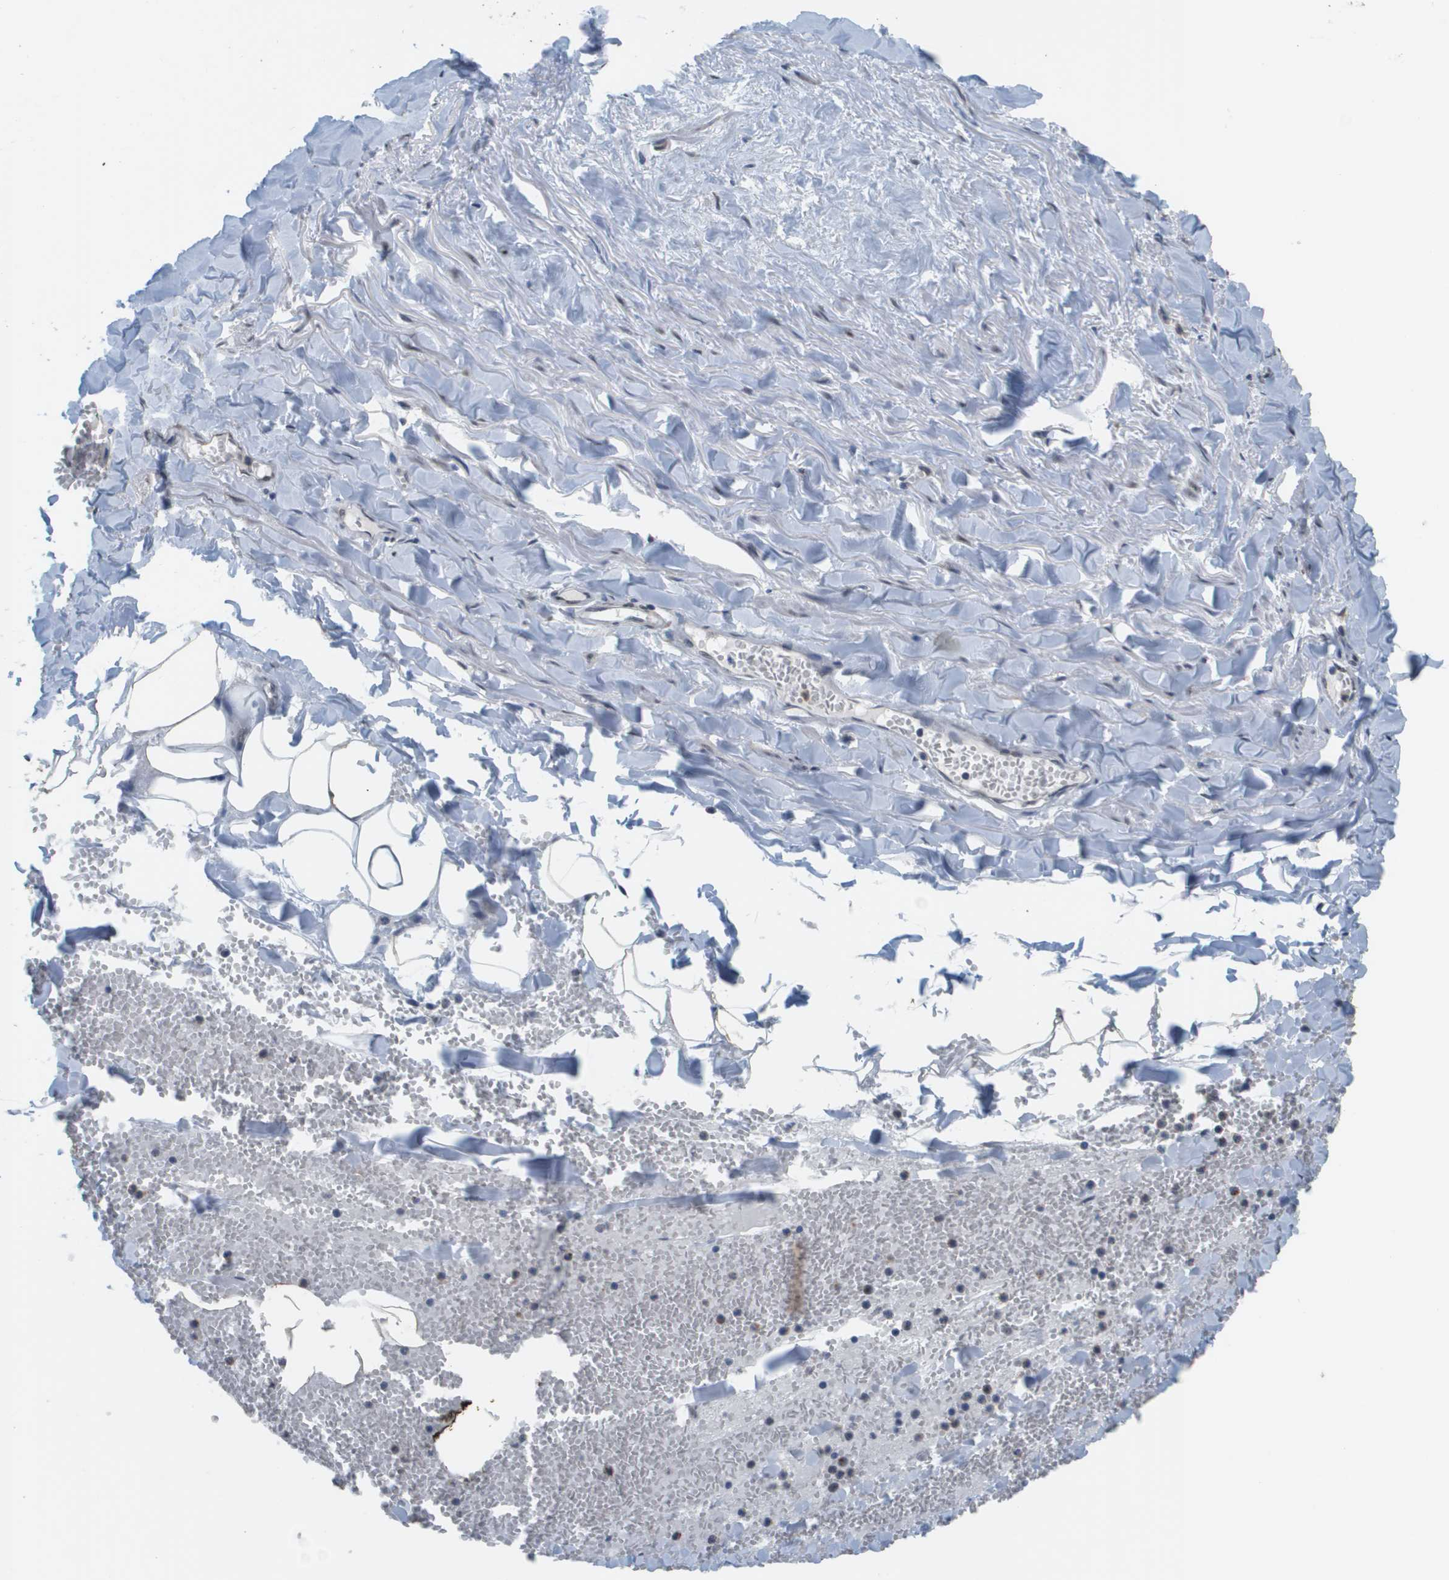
{"staining": {"intensity": "negative", "quantity": "none", "location": "none"}, "tissue": "adipose tissue", "cell_type": "Adipocytes", "image_type": "normal", "snomed": [{"axis": "morphology", "description": "Normal tissue, NOS"}, {"axis": "topography", "description": "Adipose tissue"}, {"axis": "topography", "description": "Peripheral nerve tissue"}], "caption": "High power microscopy histopathology image of an immunohistochemistry histopathology image of benign adipose tissue, revealing no significant positivity in adipocytes.", "gene": "FANCC", "patient": {"sex": "male", "age": 52}}